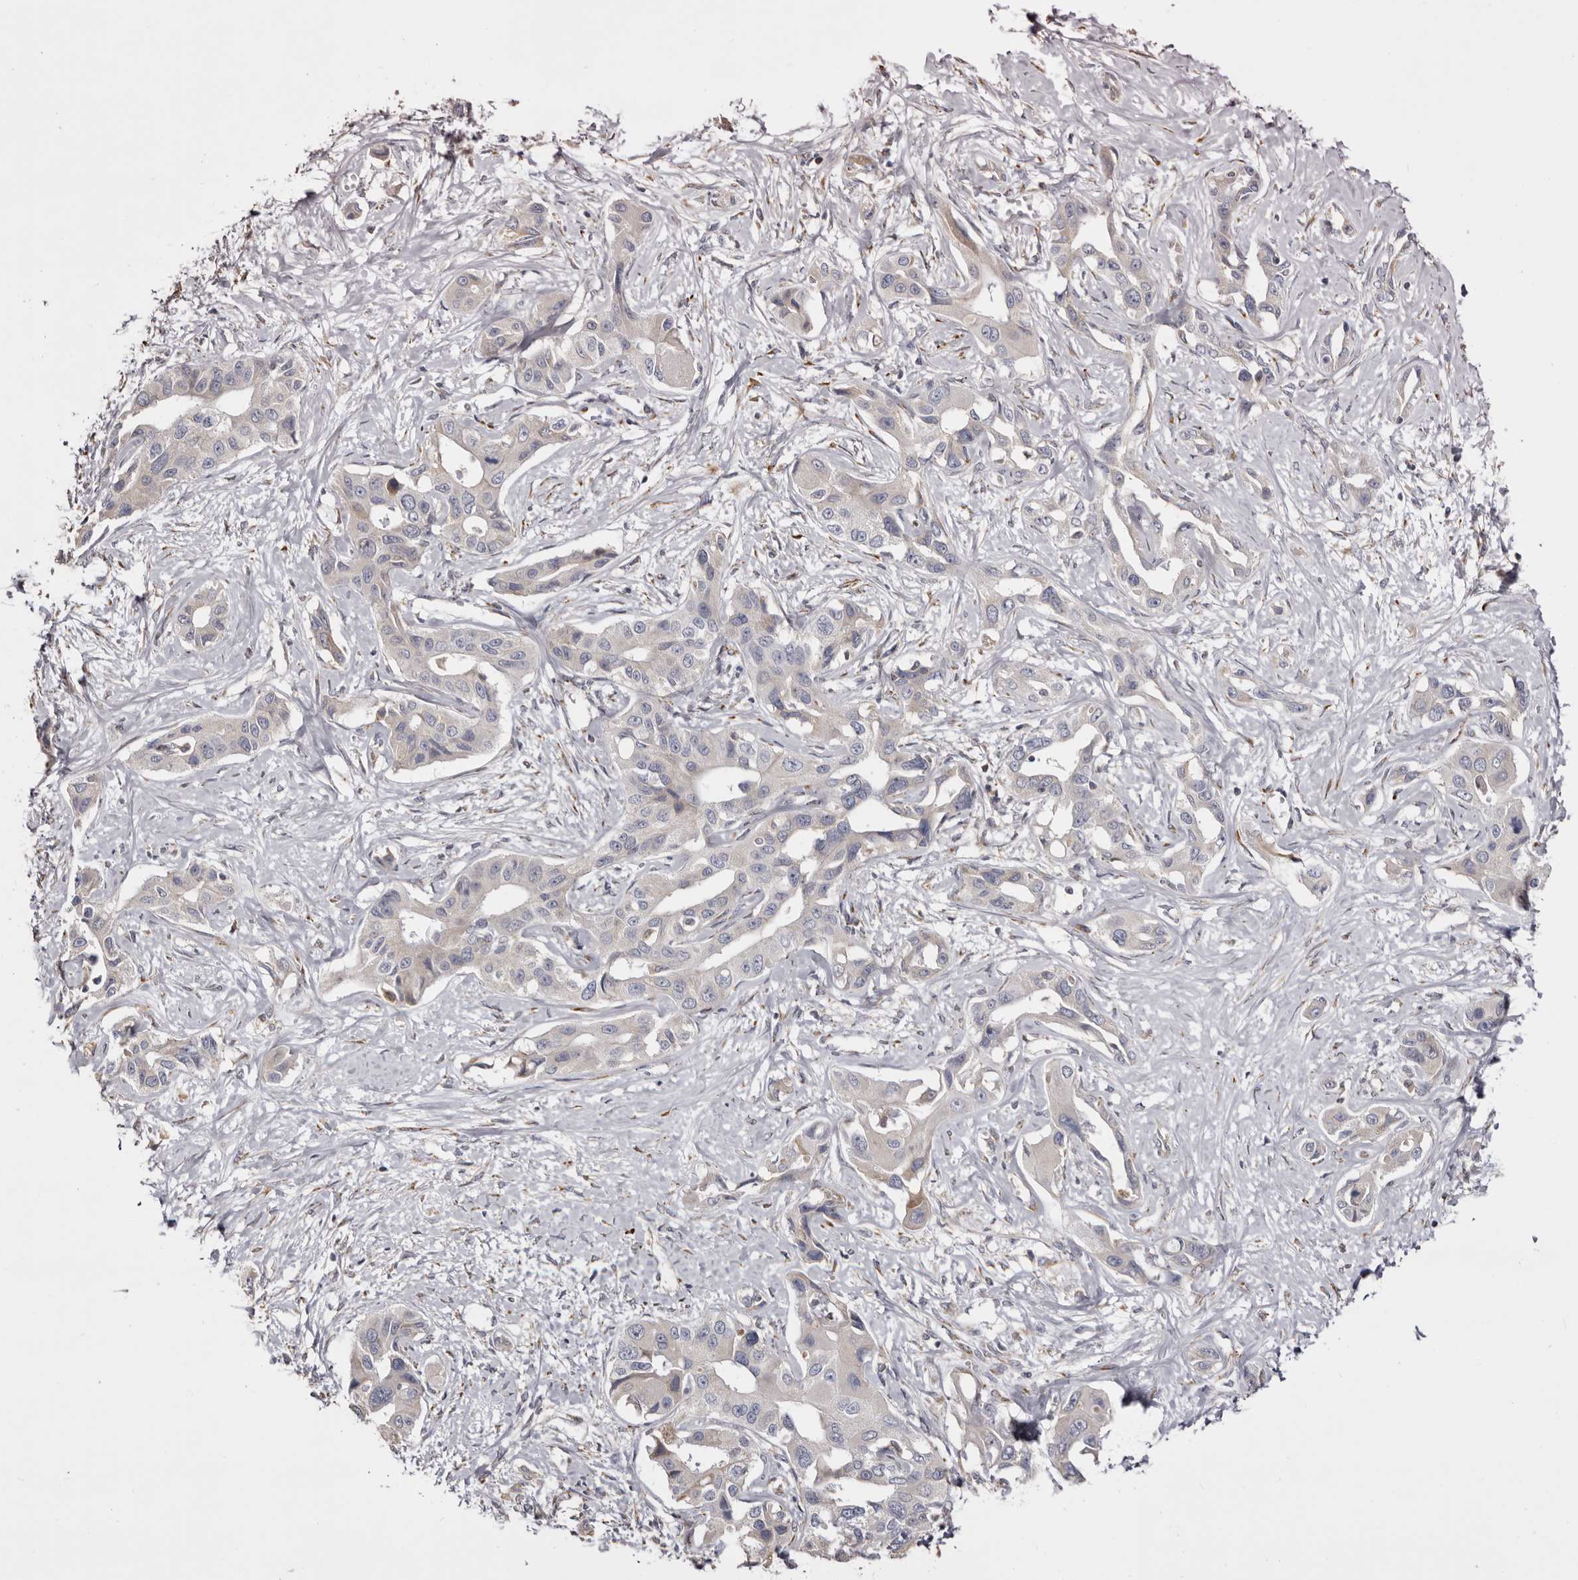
{"staining": {"intensity": "negative", "quantity": "none", "location": "none"}, "tissue": "liver cancer", "cell_type": "Tumor cells", "image_type": "cancer", "snomed": [{"axis": "morphology", "description": "Cholangiocarcinoma"}, {"axis": "topography", "description": "Liver"}], "caption": "High power microscopy micrograph of an immunohistochemistry micrograph of liver cholangiocarcinoma, revealing no significant positivity in tumor cells. (IHC, brightfield microscopy, high magnification).", "gene": "PIGX", "patient": {"sex": "male", "age": 59}}